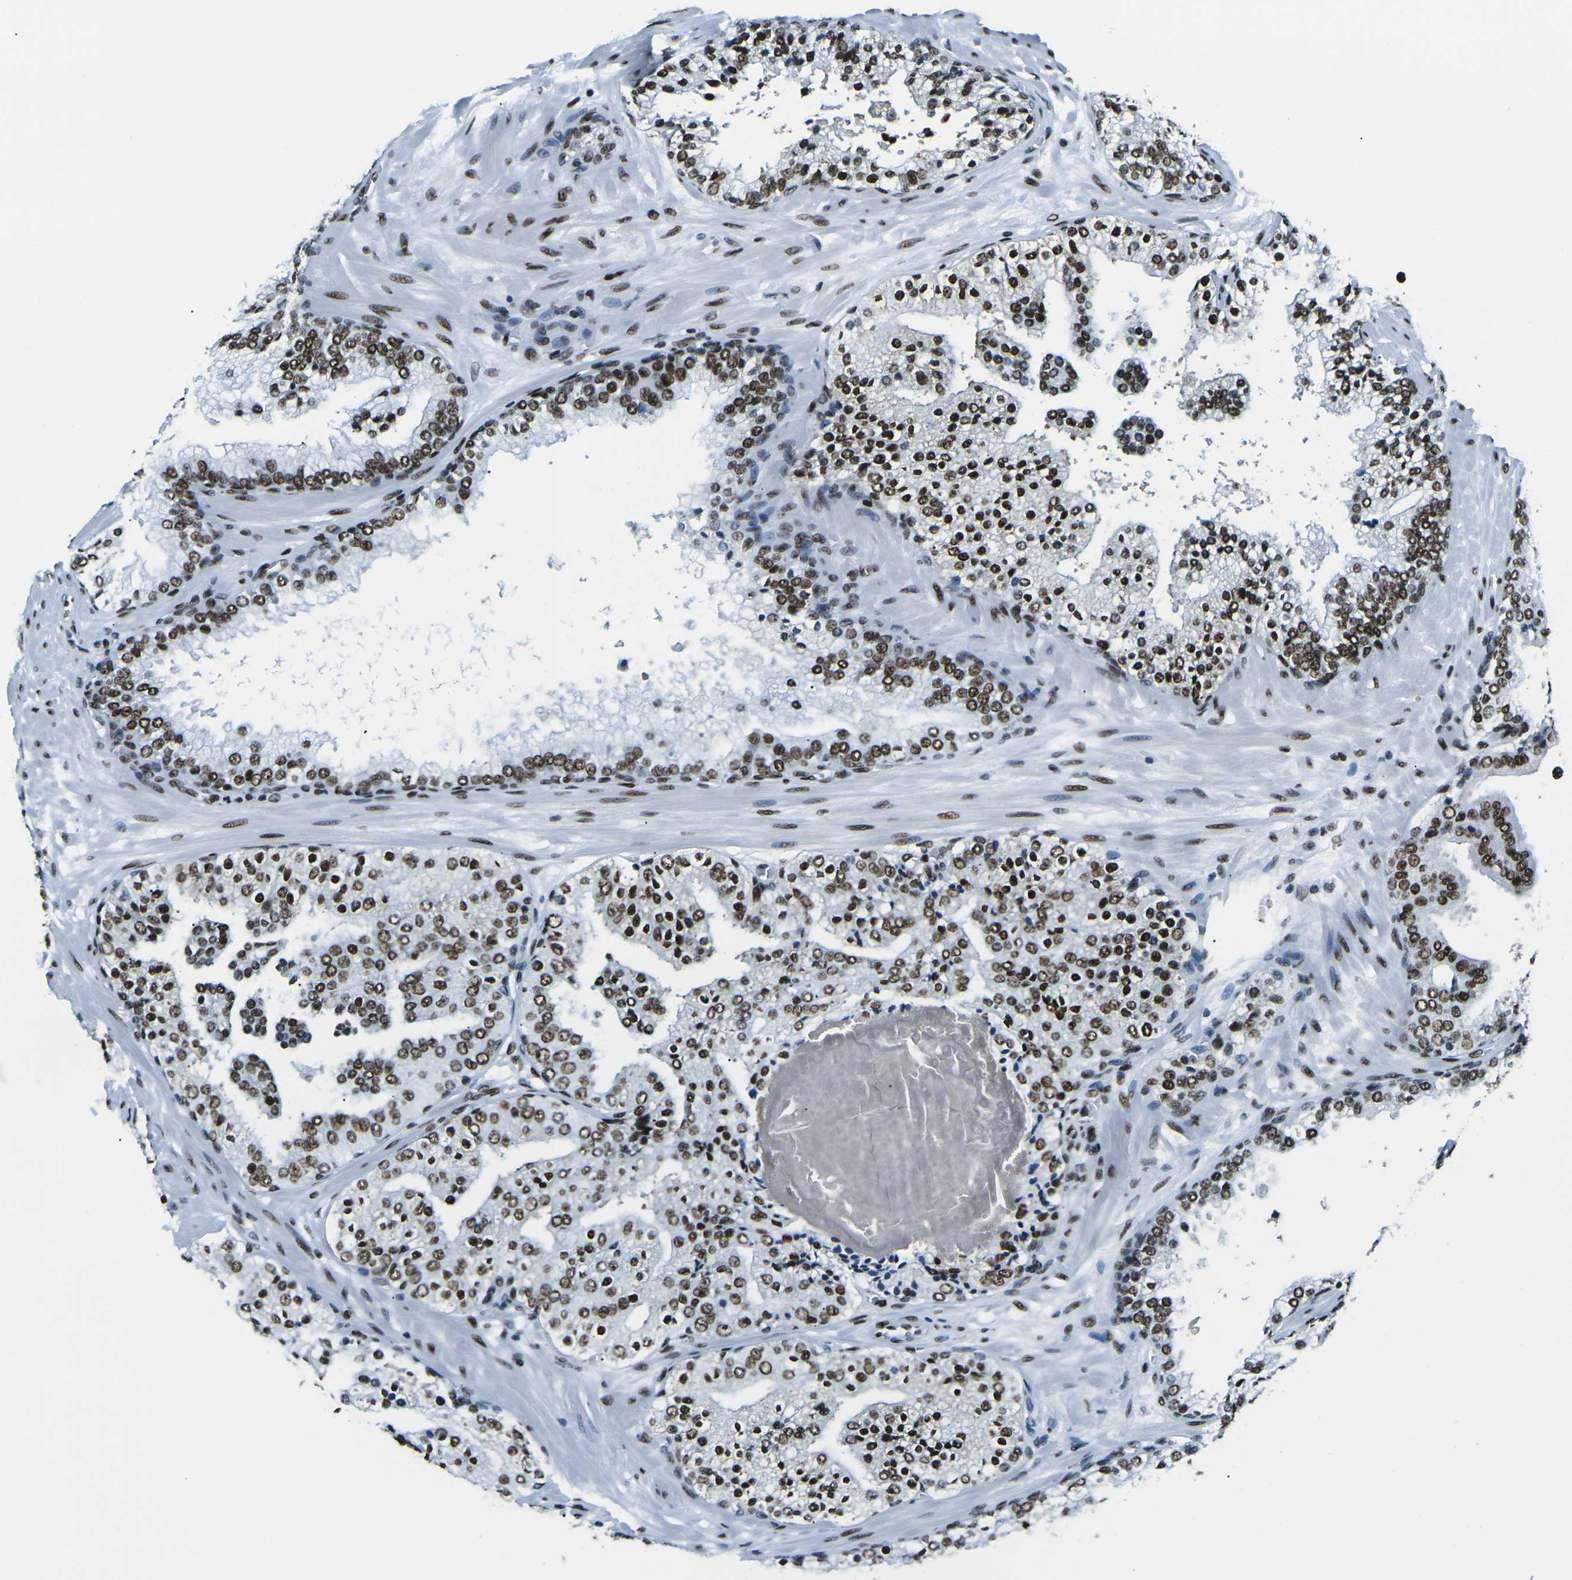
{"staining": {"intensity": "moderate", "quantity": ">75%", "location": "nuclear"}, "tissue": "prostate cancer", "cell_type": "Tumor cells", "image_type": "cancer", "snomed": [{"axis": "morphology", "description": "Adenocarcinoma, High grade"}, {"axis": "topography", "description": "Prostate"}], "caption": "This photomicrograph displays immunohistochemistry staining of human prostate cancer (adenocarcinoma (high-grade)), with medium moderate nuclear expression in approximately >75% of tumor cells.", "gene": "HNRNPL", "patient": {"sex": "male", "age": 65}}